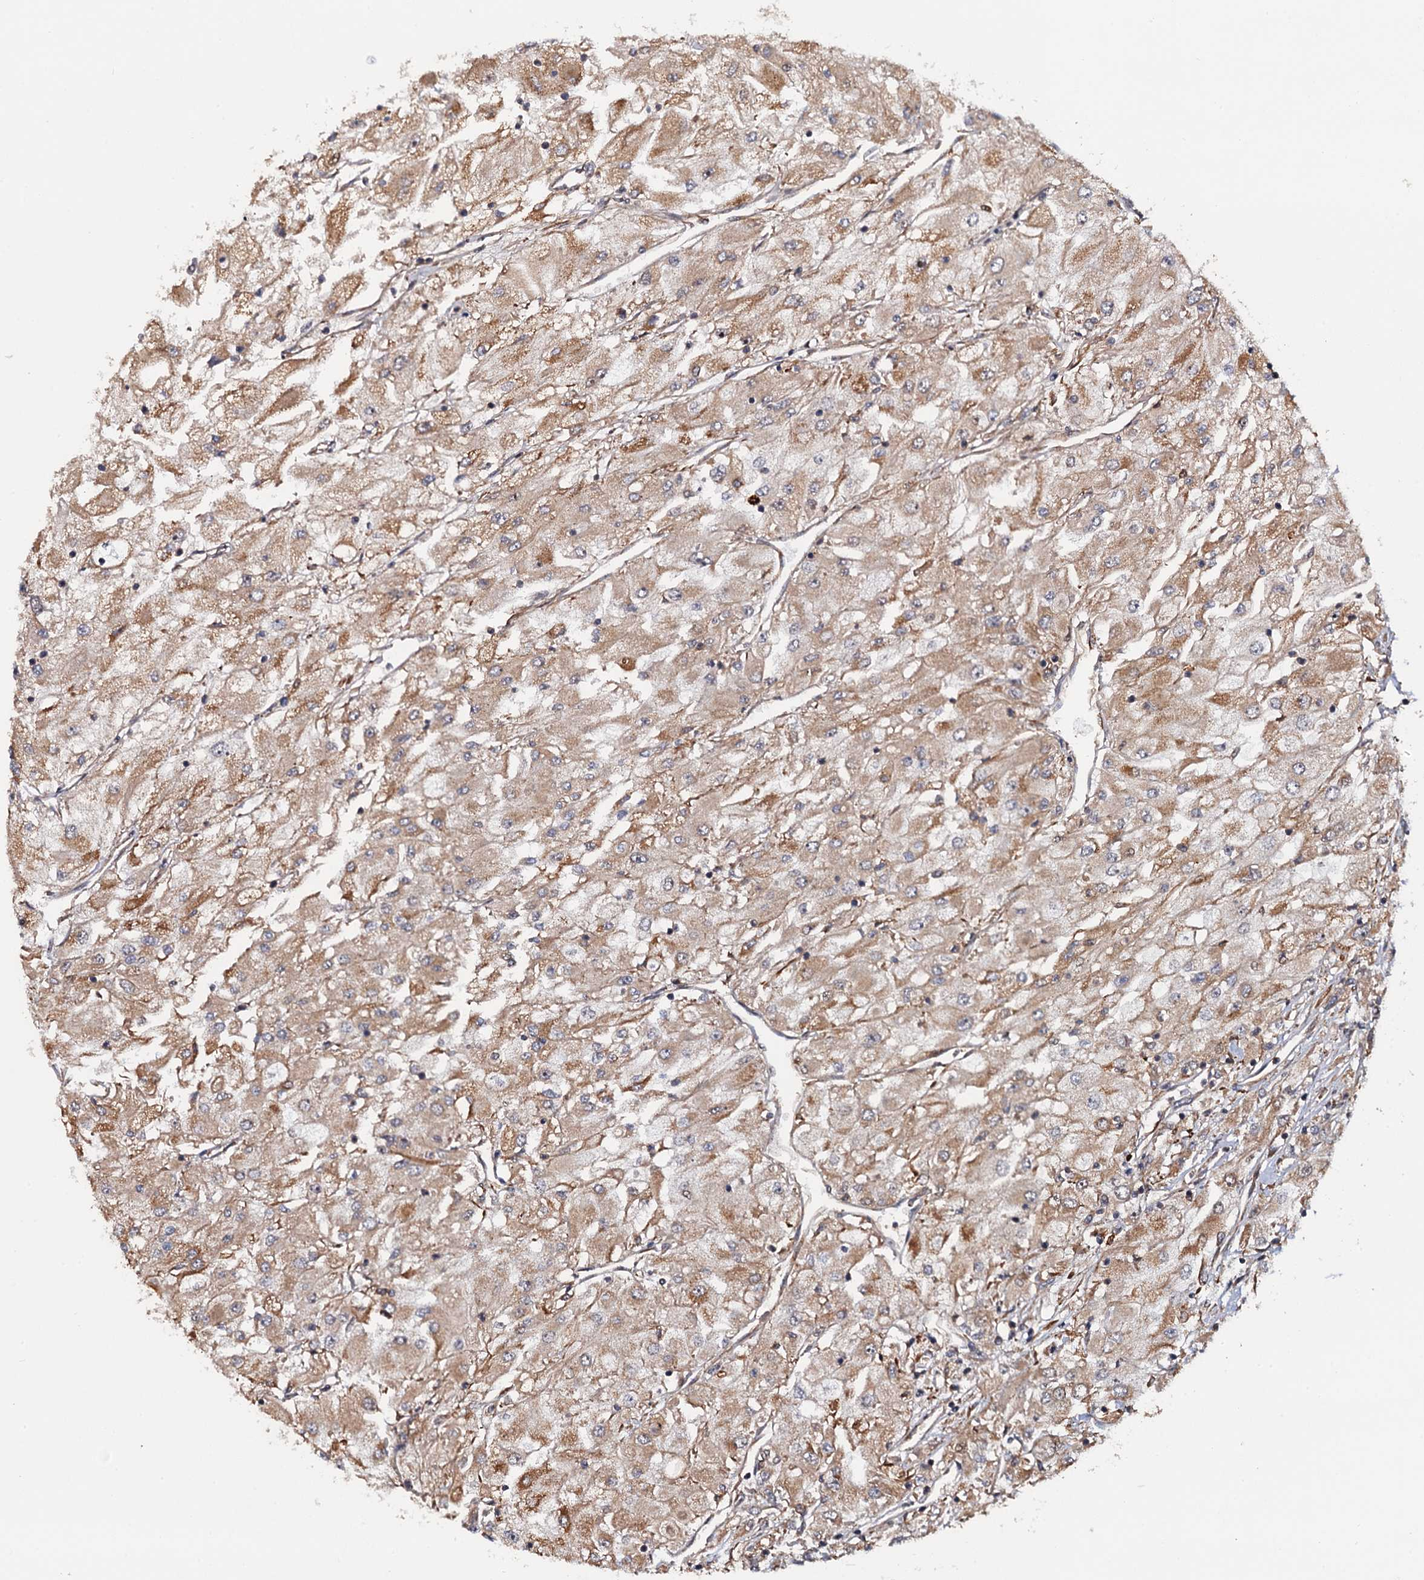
{"staining": {"intensity": "weak", "quantity": ">75%", "location": "cytoplasmic/membranous"}, "tissue": "renal cancer", "cell_type": "Tumor cells", "image_type": "cancer", "snomed": [{"axis": "morphology", "description": "Adenocarcinoma, NOS"}, {"axis": "topography", "description": "Kidney"}], "caption": "Renal cancer (adenocarcinoma) was stained to show a protein in brown. There is low levels of weak cytoplasmic/membranous expression in approximately >75% of tumor cells. Nuclei are stained in blue.", "gene": "FSIP1", "patient": {"sex": "male", "age": 80}}